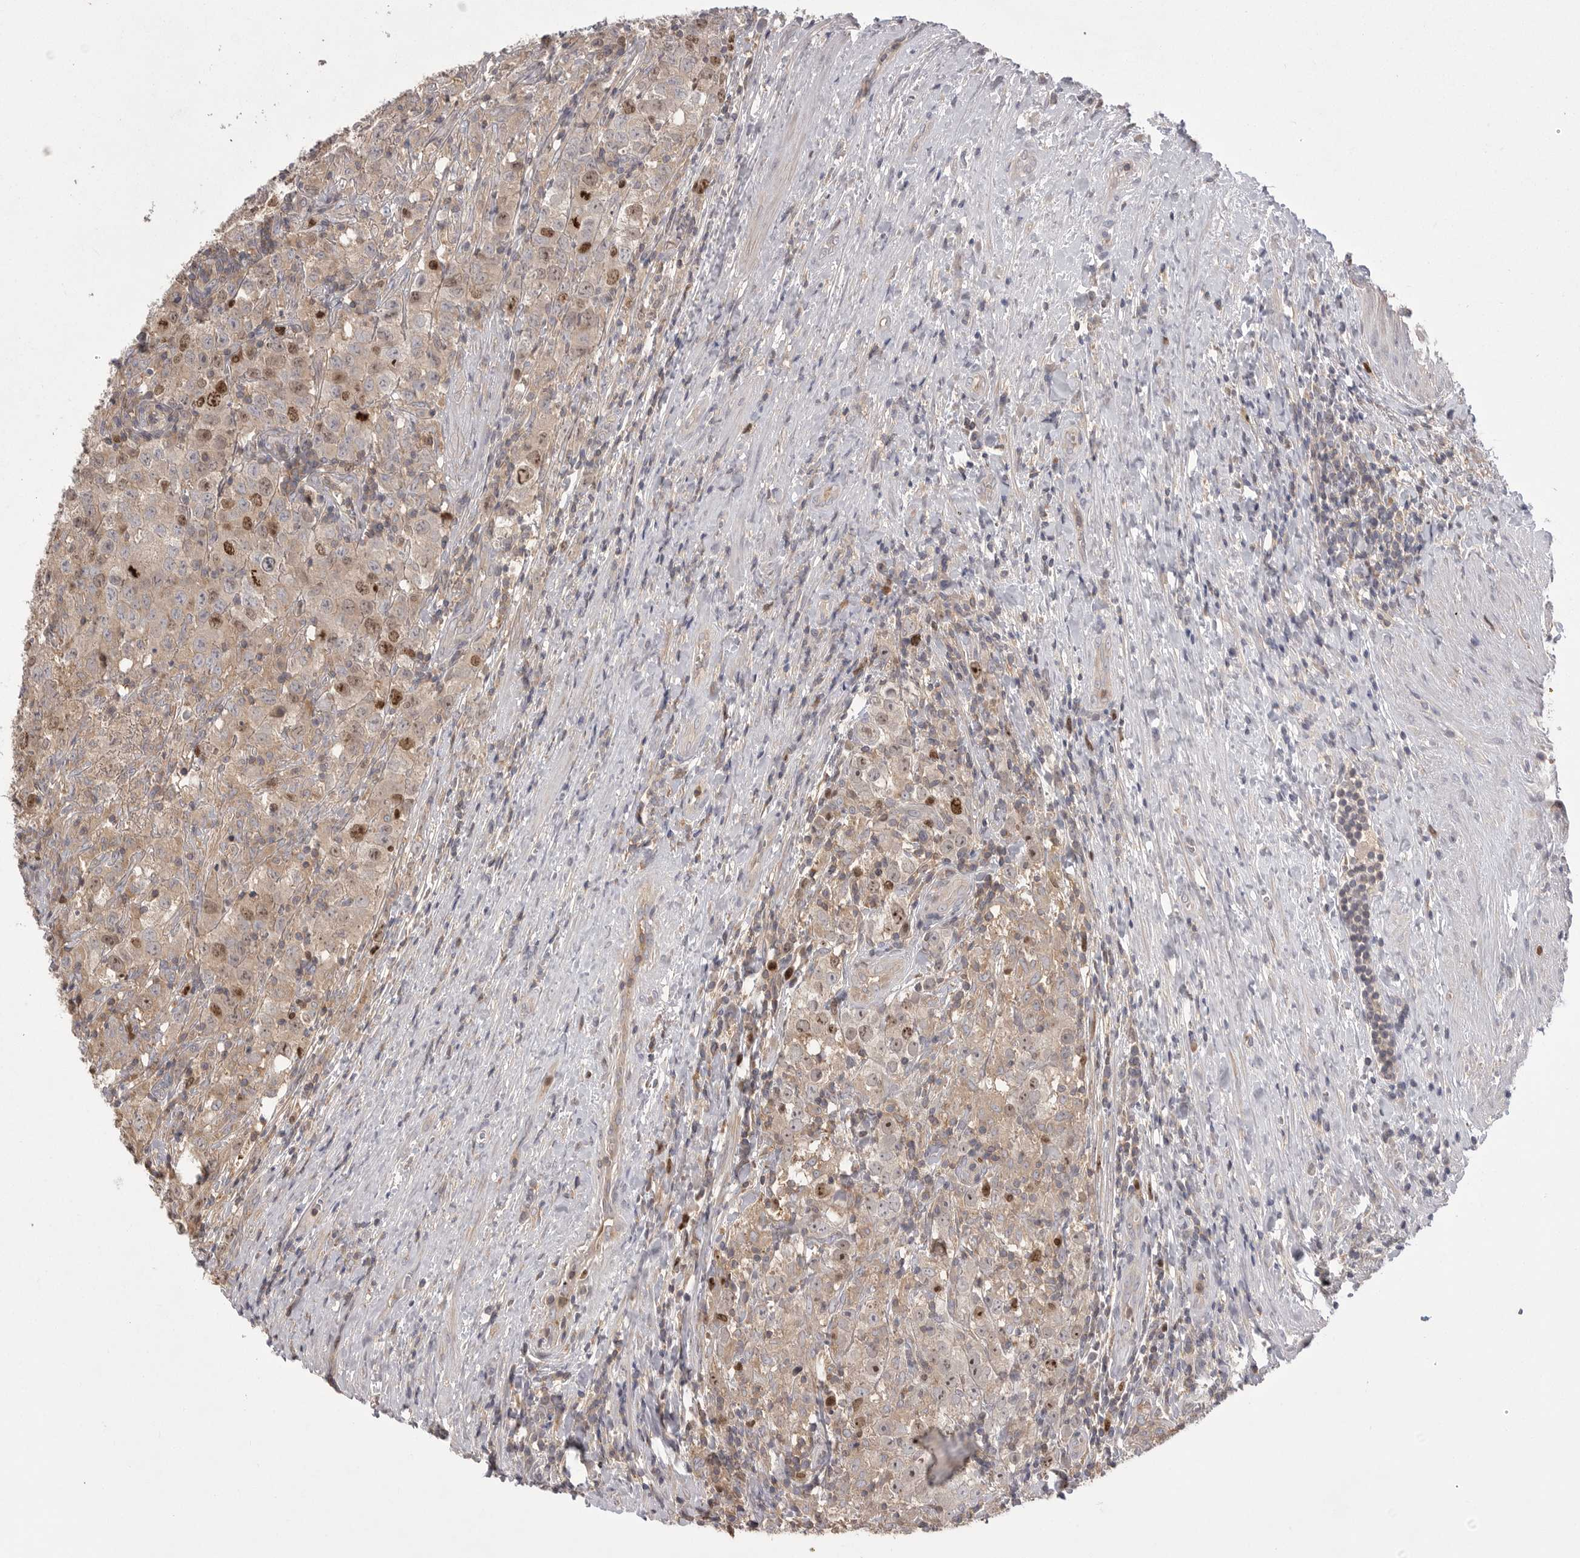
{"staining": {"intensity": "strong", "quantity": "<25%", "location": "cytoplasmic/membranous,nuclear"}, "tissue": "testis cancer", "cell_type": "Tumor cells", "image_type": "cancer", "snomed": [{"axis": "morphology", "description": "Seminoma, NOS"}, {"axis": "morphology", "description": "Carcinoma, Embryonal, NOS"}, {"axis": "topography", "description": "Testis"}], "caption": "Testis cancer (seminoma) stained with a brown dye exhibits strong cytoplasmic/membranous and nuclear positive expression in approximately <25% of tumor cells.", "gene": "TOP2A", "patient": {"sex": "male", "age": 43}}